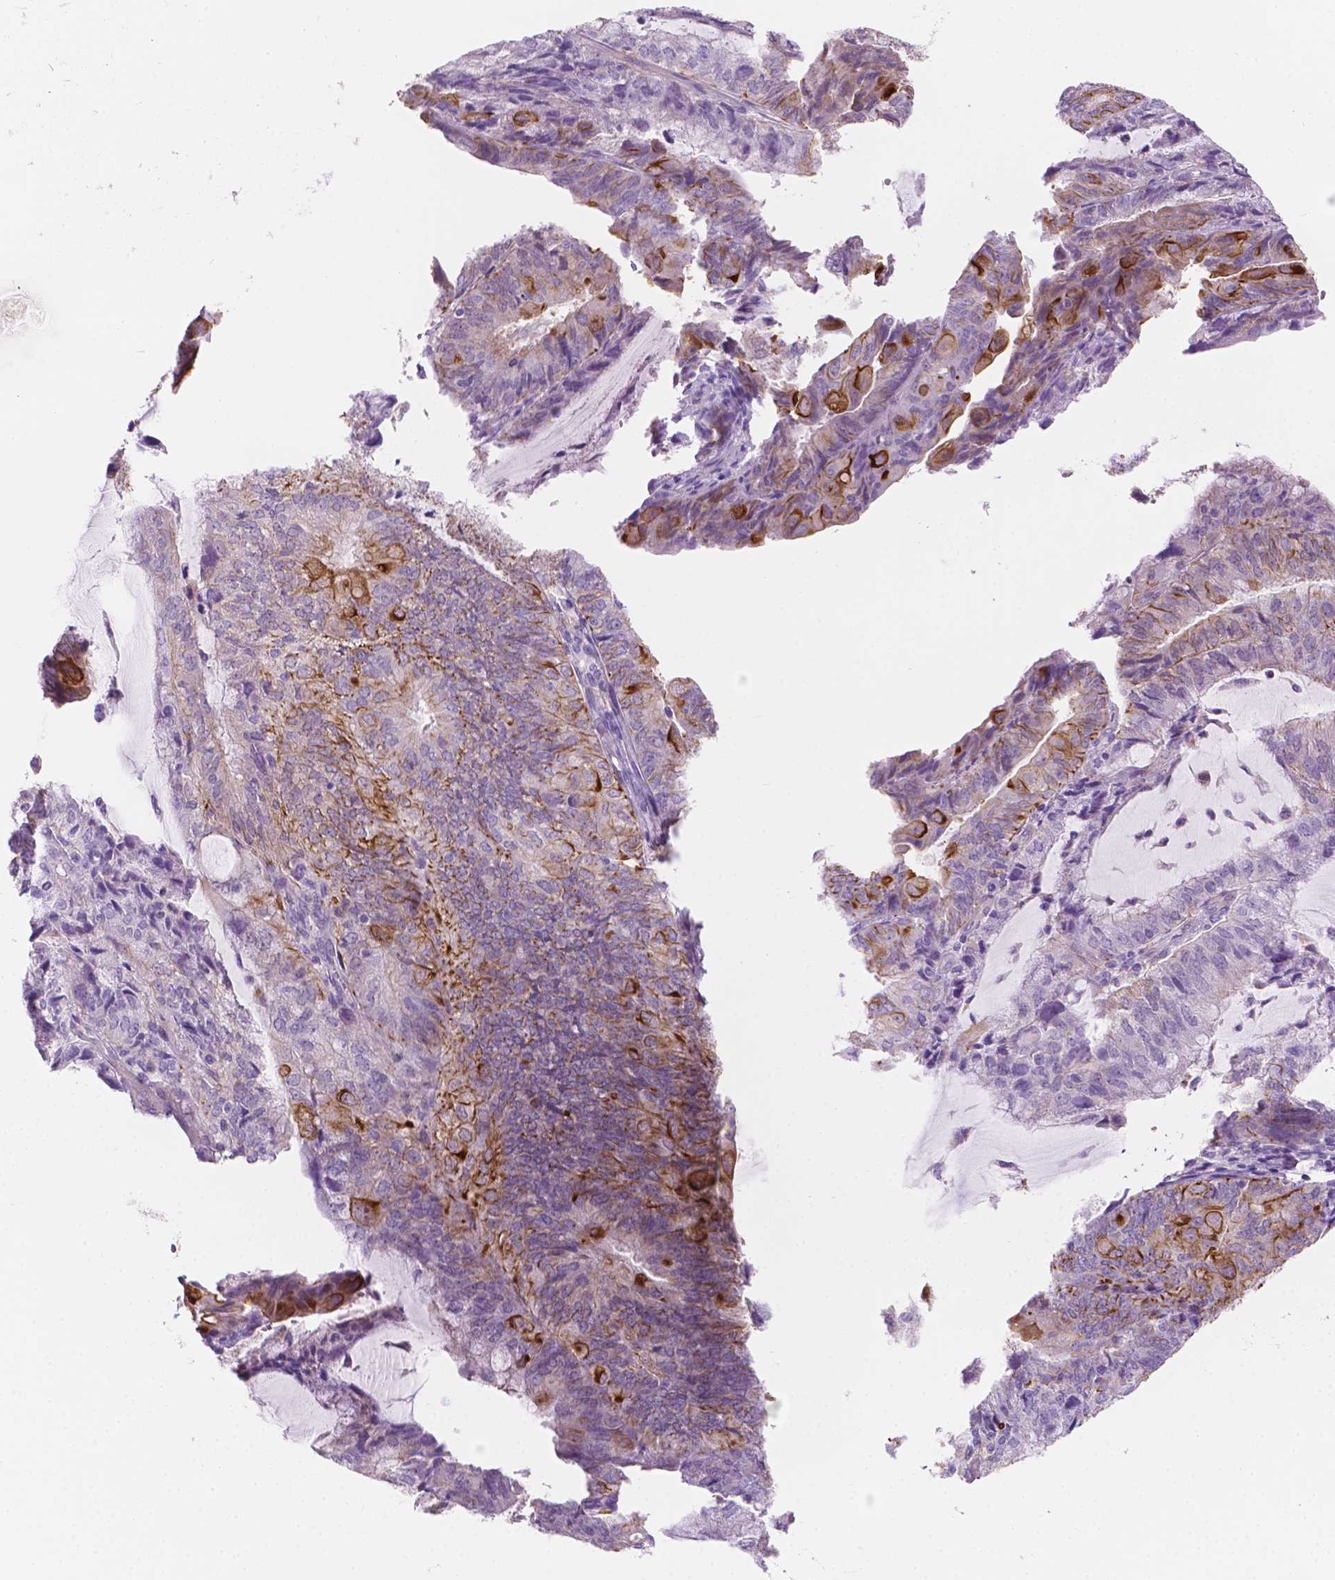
{"staining": {"intensity": "moderate", "quantity": "<25%", "location": "cytoplasmic/membranous"}, "tissue": "endometrial cancer", "cell_type": "Tumor cells", "image_type": "cancer", "snomed": [{"axis": "morphology", "description": "Adenocarcinoma, NOS"}, {"axis": "topography", "description": "Endometrium"}], "caption": "IHC of human adenocarcinoma (endometrial) exhibits low levels of moderate cytoplasmic/membranous positivity in approximately <25% of tumor cells. Immunohistochemistry (ihc) stains the protein of interest in brown and the nuclei are stained blue.", "gene": "EPPK1", "patient": {"sex": "female", "age": 81}}